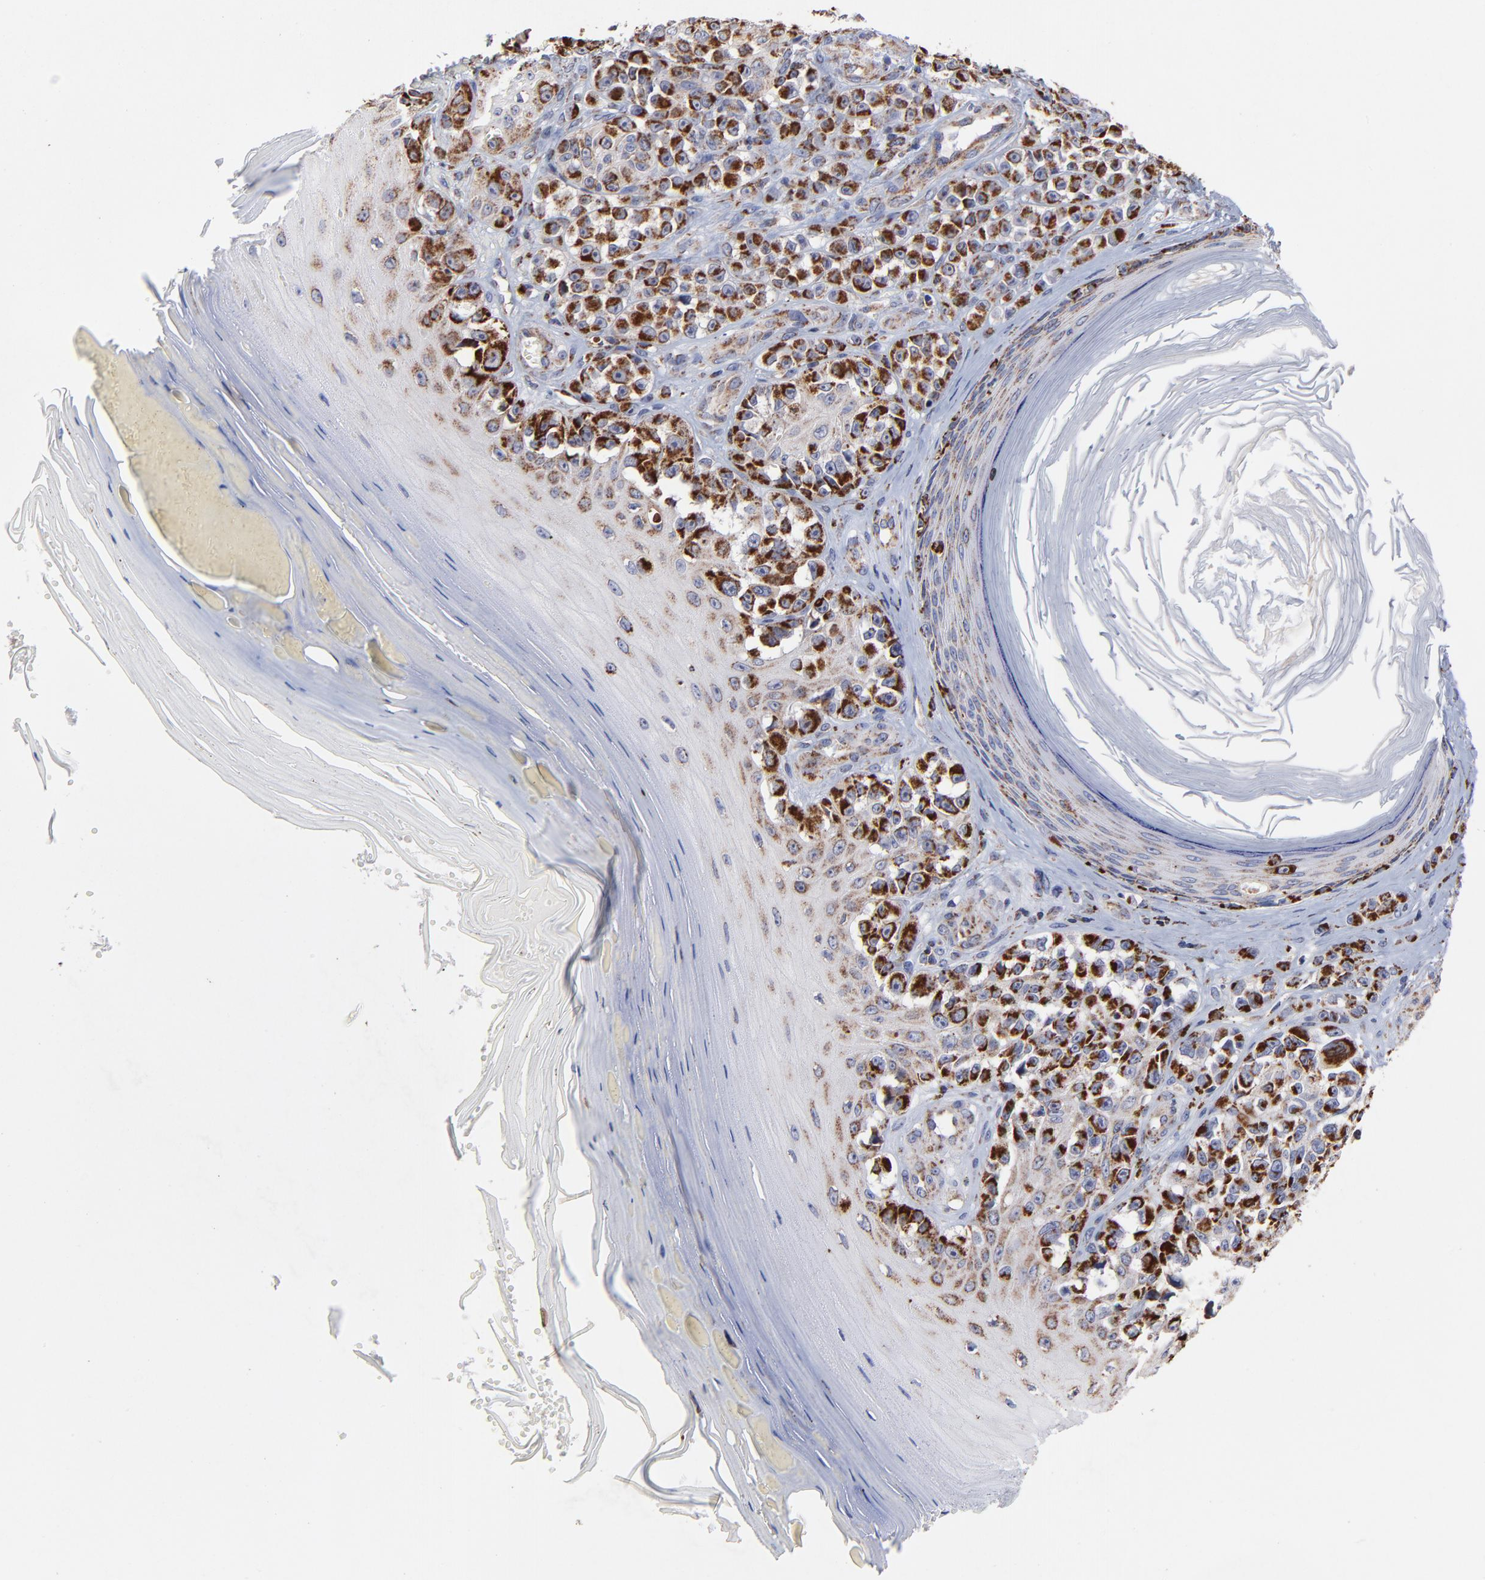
{"staining": {"intensity": "strong", "quantity": ">75%", "location": "cytoplasmic/membranous"}, "tissue": "melanoma", "cell_type": "Tumor cells", "image_type": "cancer", "snomed": [{"axis": "morphology", "description": "Malignant melanoma, NOS"}, {"axis": "topography", "description": "Skin"}], "caption": "High-power microscopy captured an IHC image of malignant melanoma, revealing strong cytoplasmic/membranous expression in approximately >75% of tumor cells.", "gene": "SSBP1", "patient": {"sex": "female", "age": 82}}